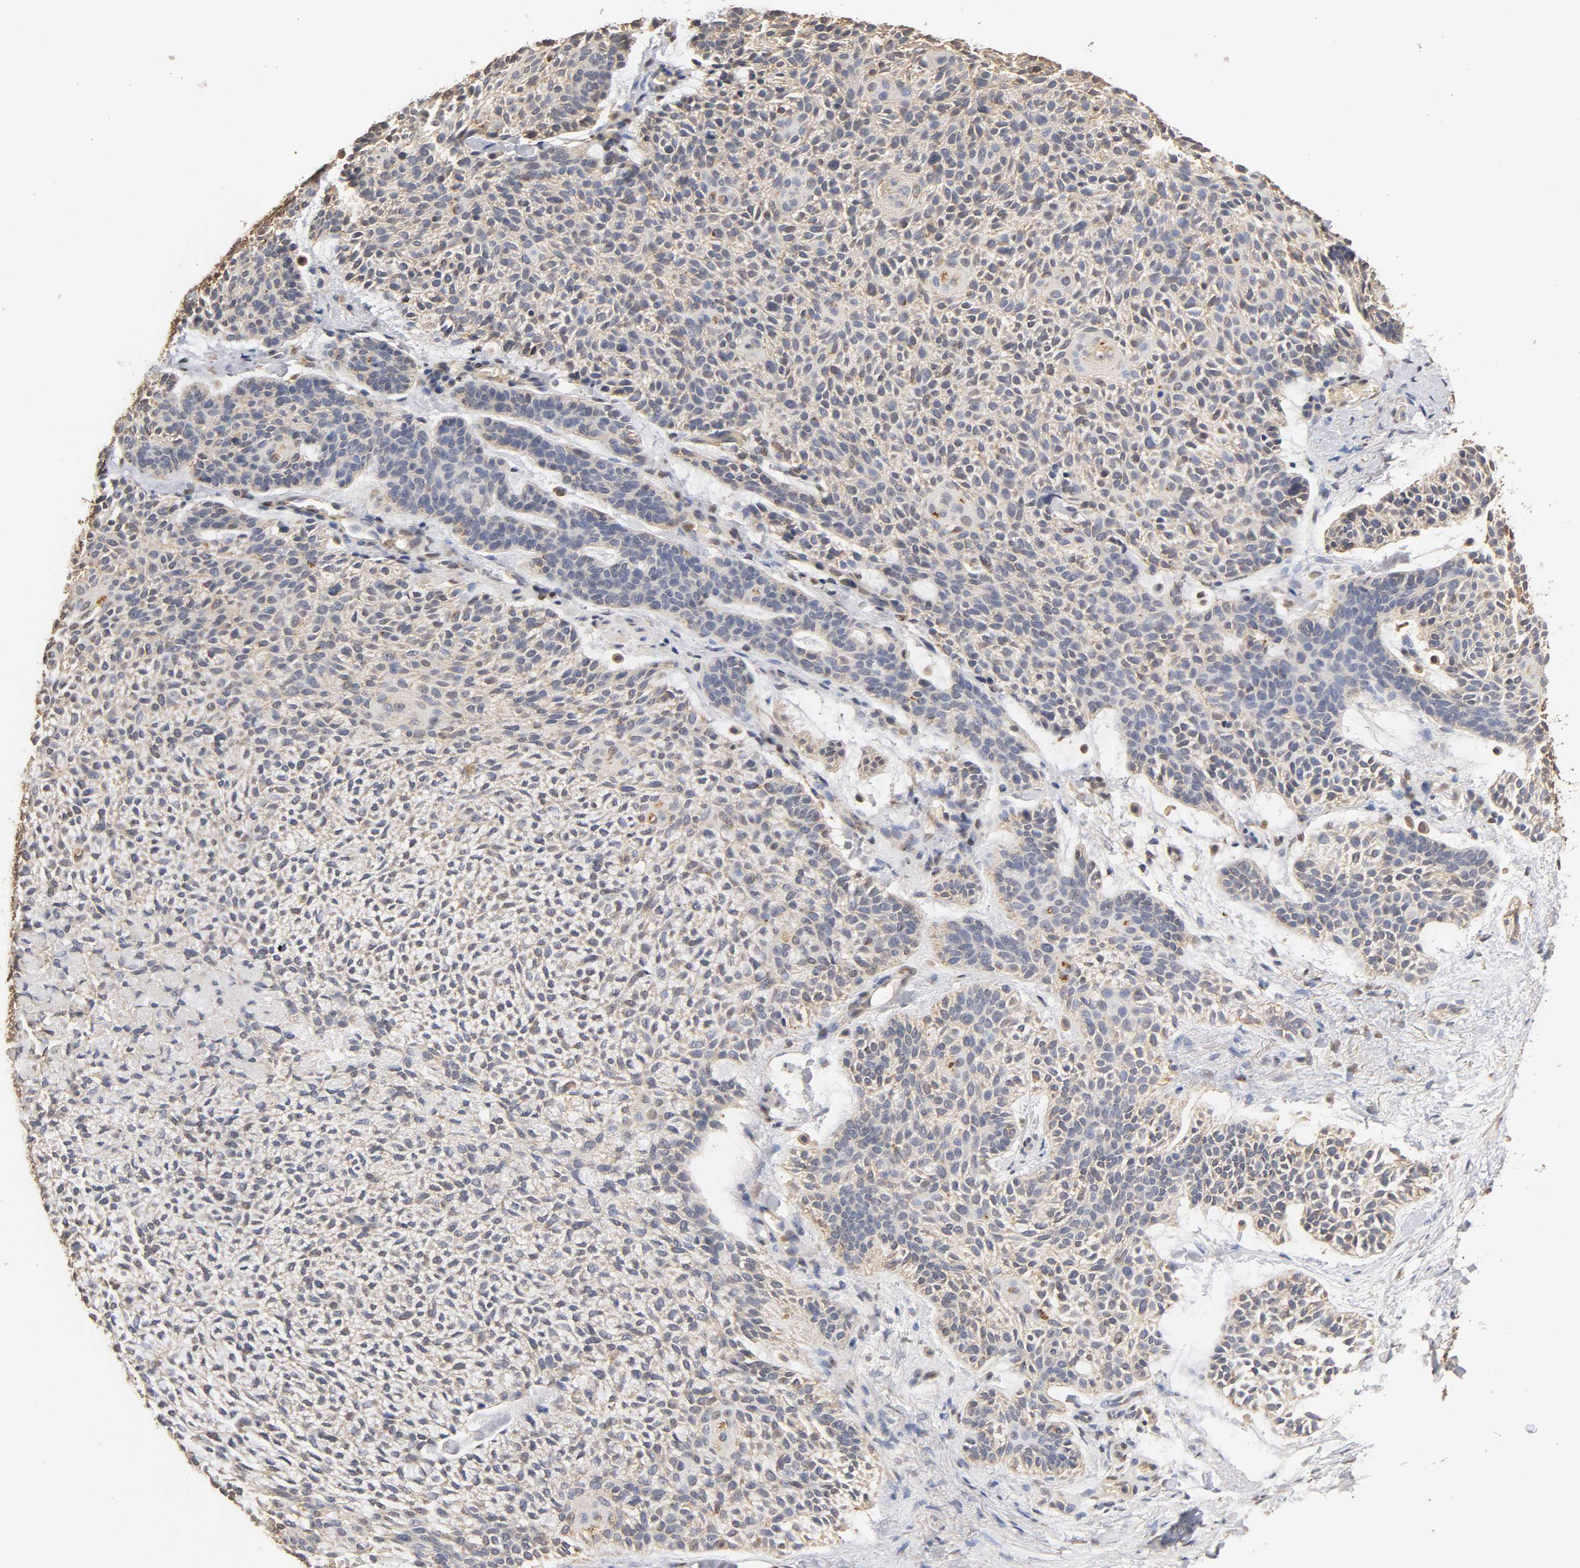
{"staining": {"intensity": "weak", "quantity": "<25%", "location": "cytoplasmic/membranous"}, "tissue": "skin cancer", "cell_type": "Tumor cells", "image_type": "cancer", "snomed": [{"axis": "morphology", "description": "Normal tissue, NOS"}, {"axis": "morphology", "description": "Basal cell carcinoma"}, {"axis": "topography", "description": "Skin"}], "caption": "Tumor cells show no significant protein positivity in skin cancer.", "gene": "PKN1", "patient": {"sex": "female", "age": 70}}